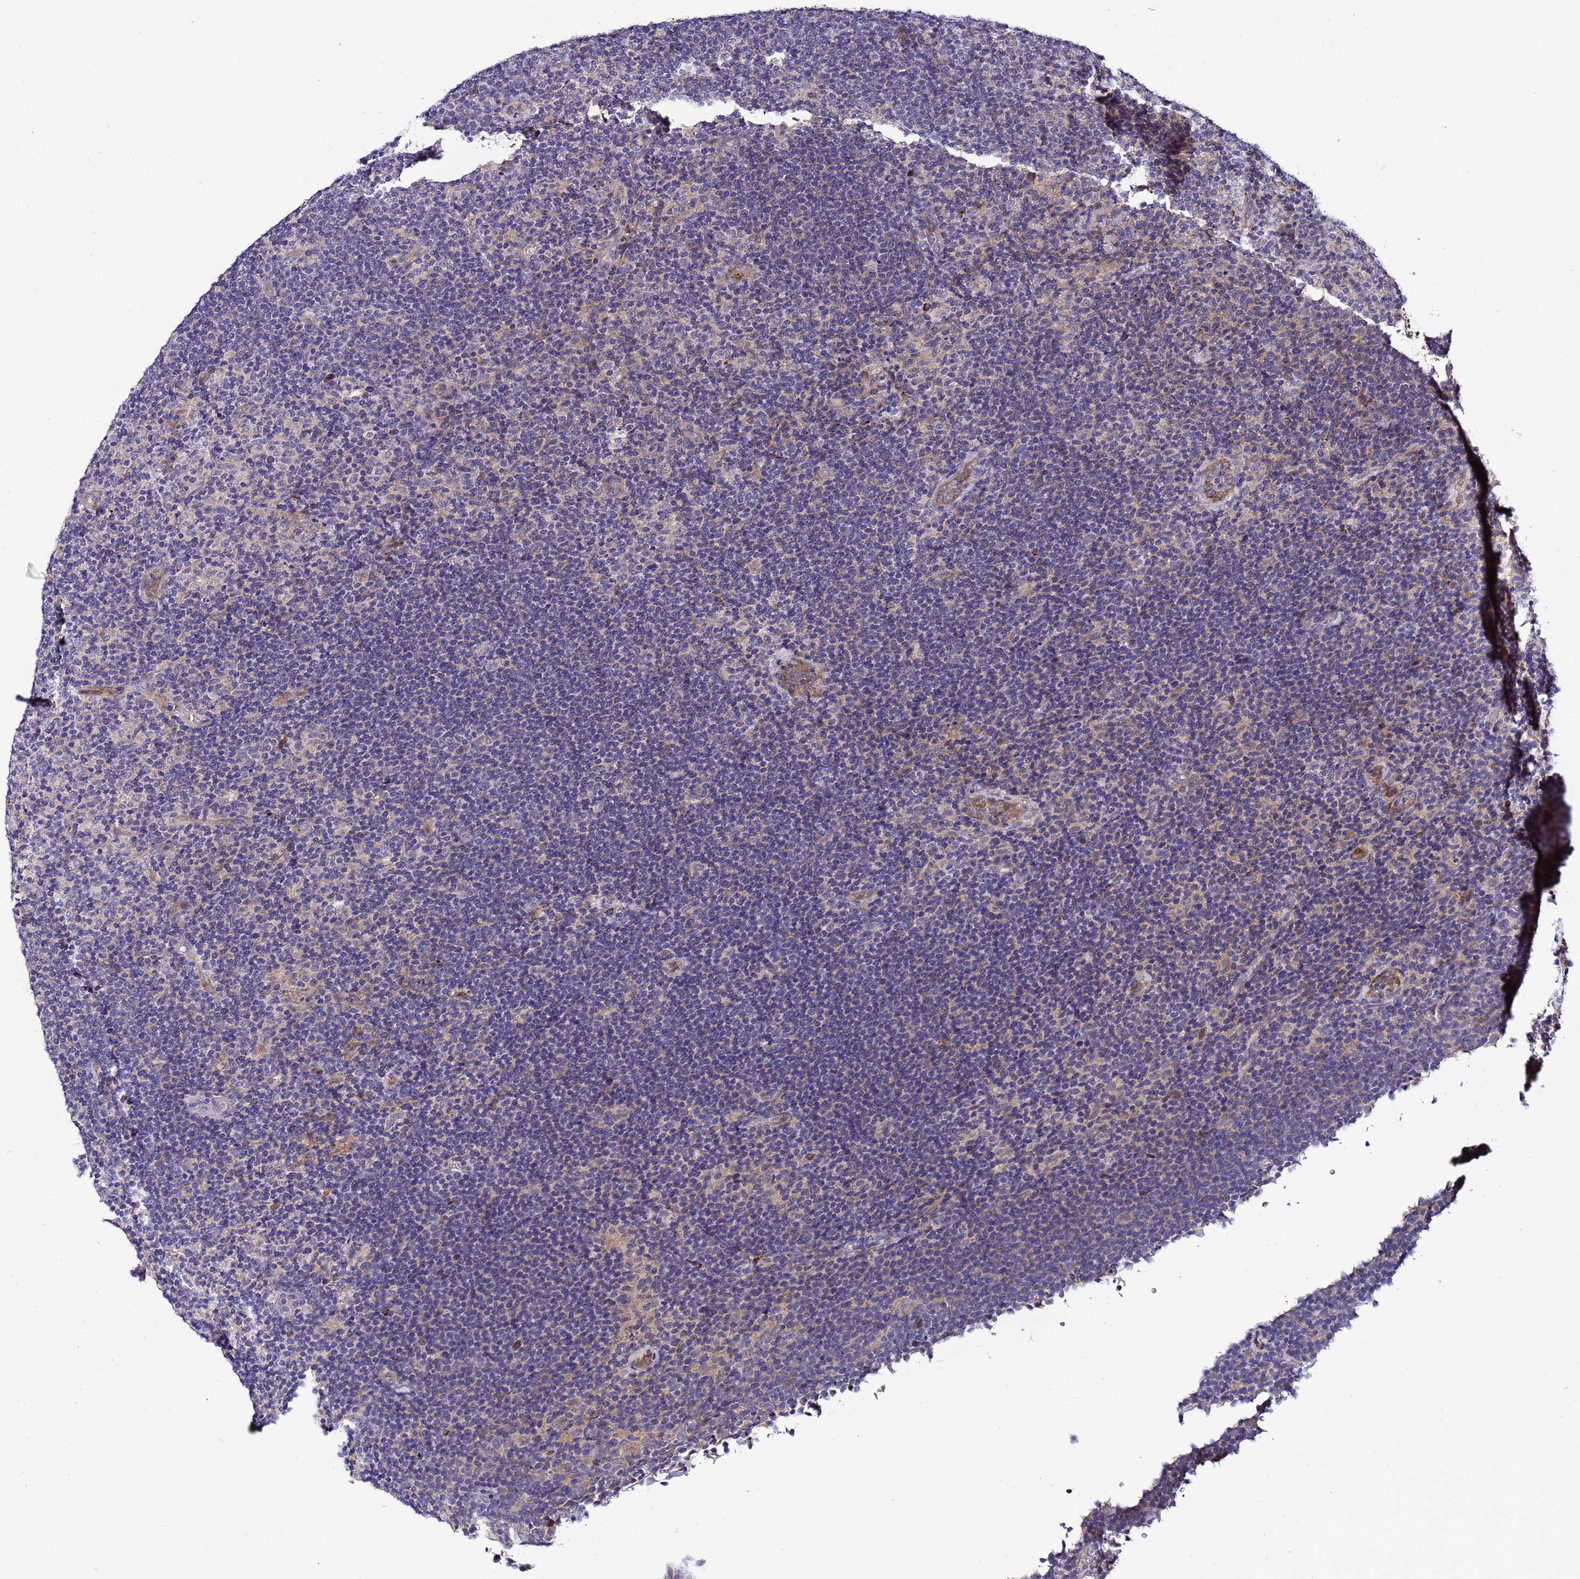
{"staining": {"intensity": "negative", "quantity": "none", "location": "none"}, "tissue": "lymphoma", "cell_type": "Tumor cells", "image_type": "cancer", "snomed": [{"axis": "morphology", "description": "Hodgkin's disease, NOS"}, {"axis": "topography", "description": "Lymph node"}], "caption": "Image shows no significant protein staining in tumor cells of Hodgkin's disease.", "gene": "PLXDC2", "patient": {"sex": "female", "age": 57}}